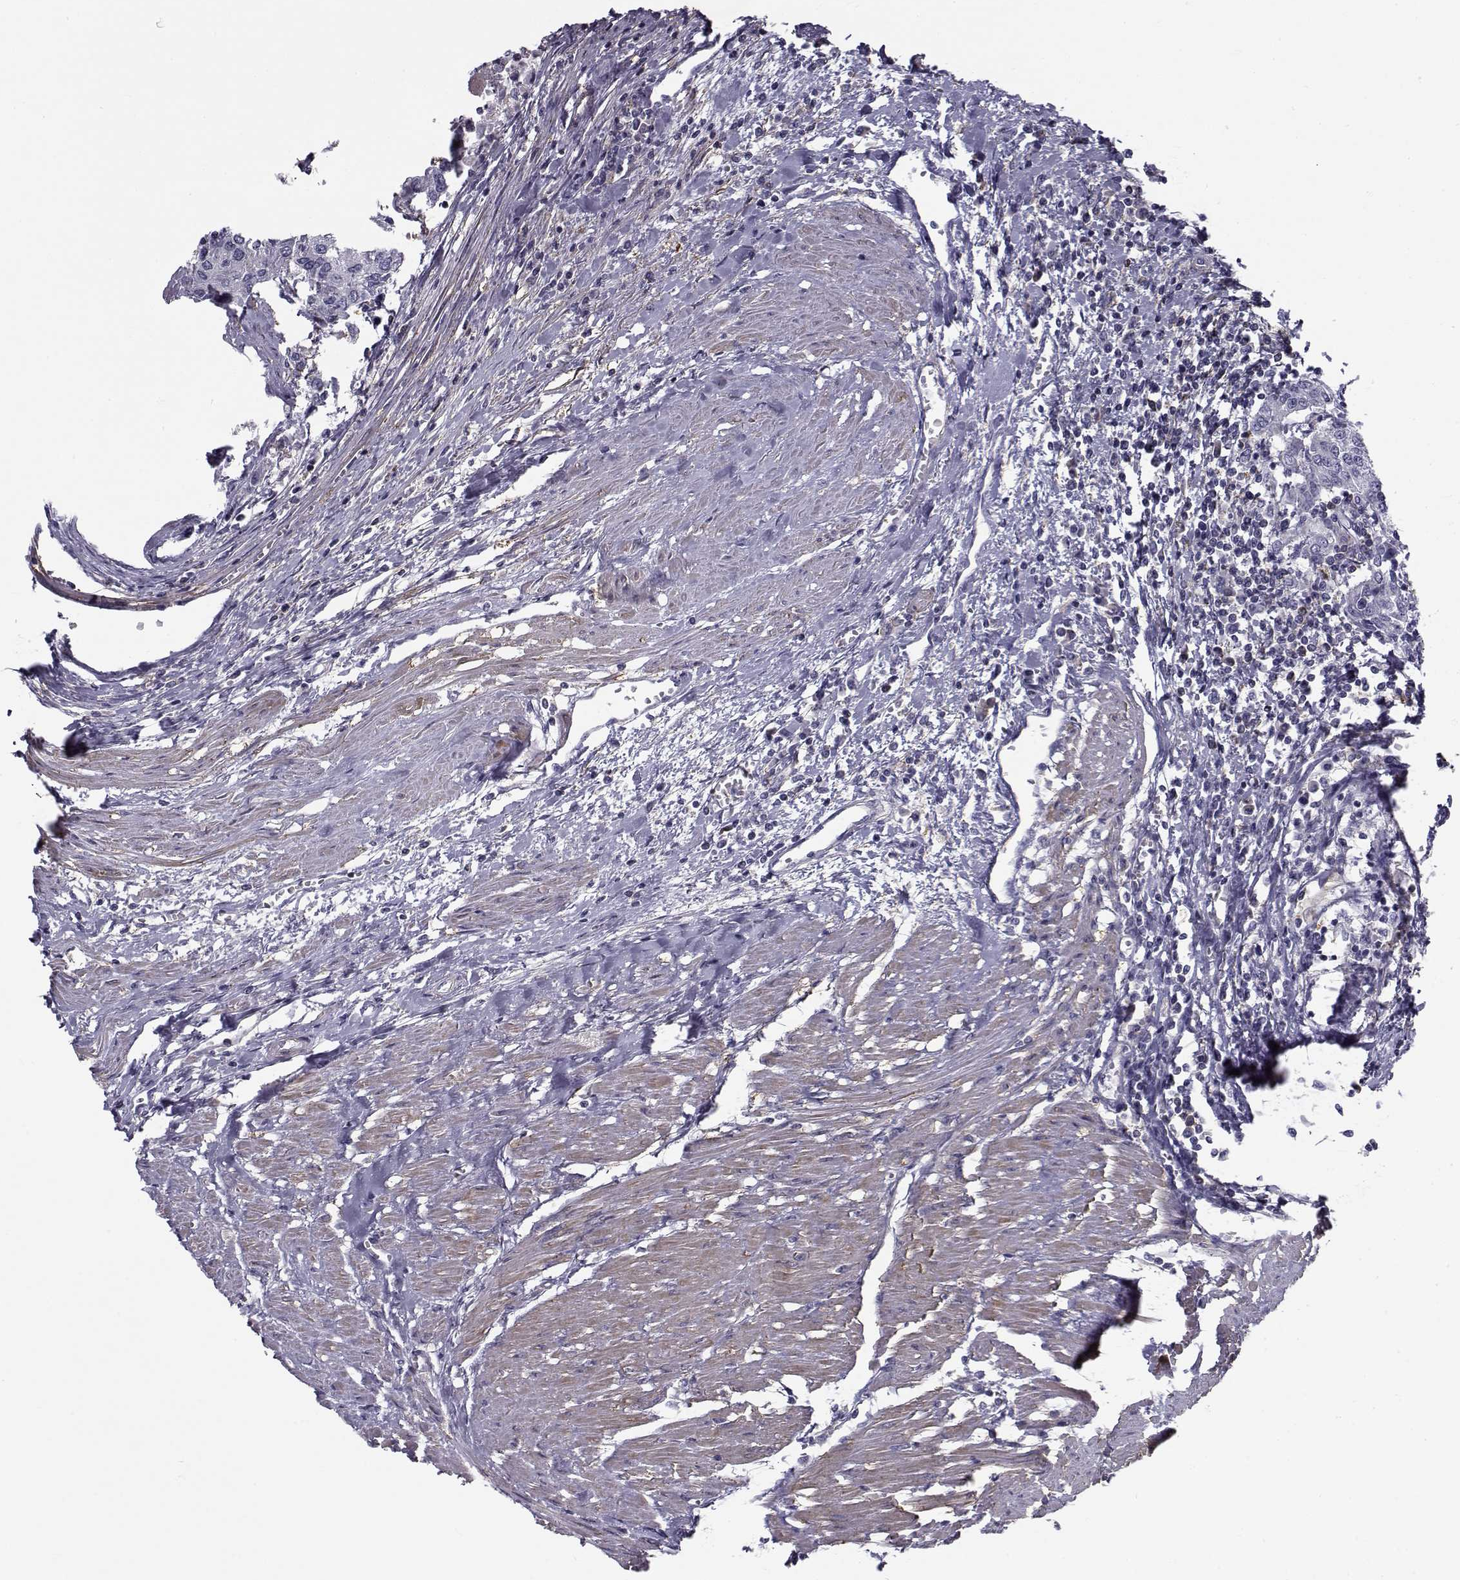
{"staining": {"intensity": "negative", "quantity": "none", "location": "none"}, "tissue": "urothelial cancer", "cell_type": "Tumor cells", "image_type": "cancer", "snomed": [{"axis": "morphology", "description": "Urothelial carcinoma, High grade"}, {"axis": "topography", "description": "Urinary bladder"}], "caption": "Urothelial carcinoma (high-grade) stained for a protein using immunohistochemistry exhibits no staining tumor cells.", "gene": "LRRC27", "patient": {"sex": "female", "age": 85}}